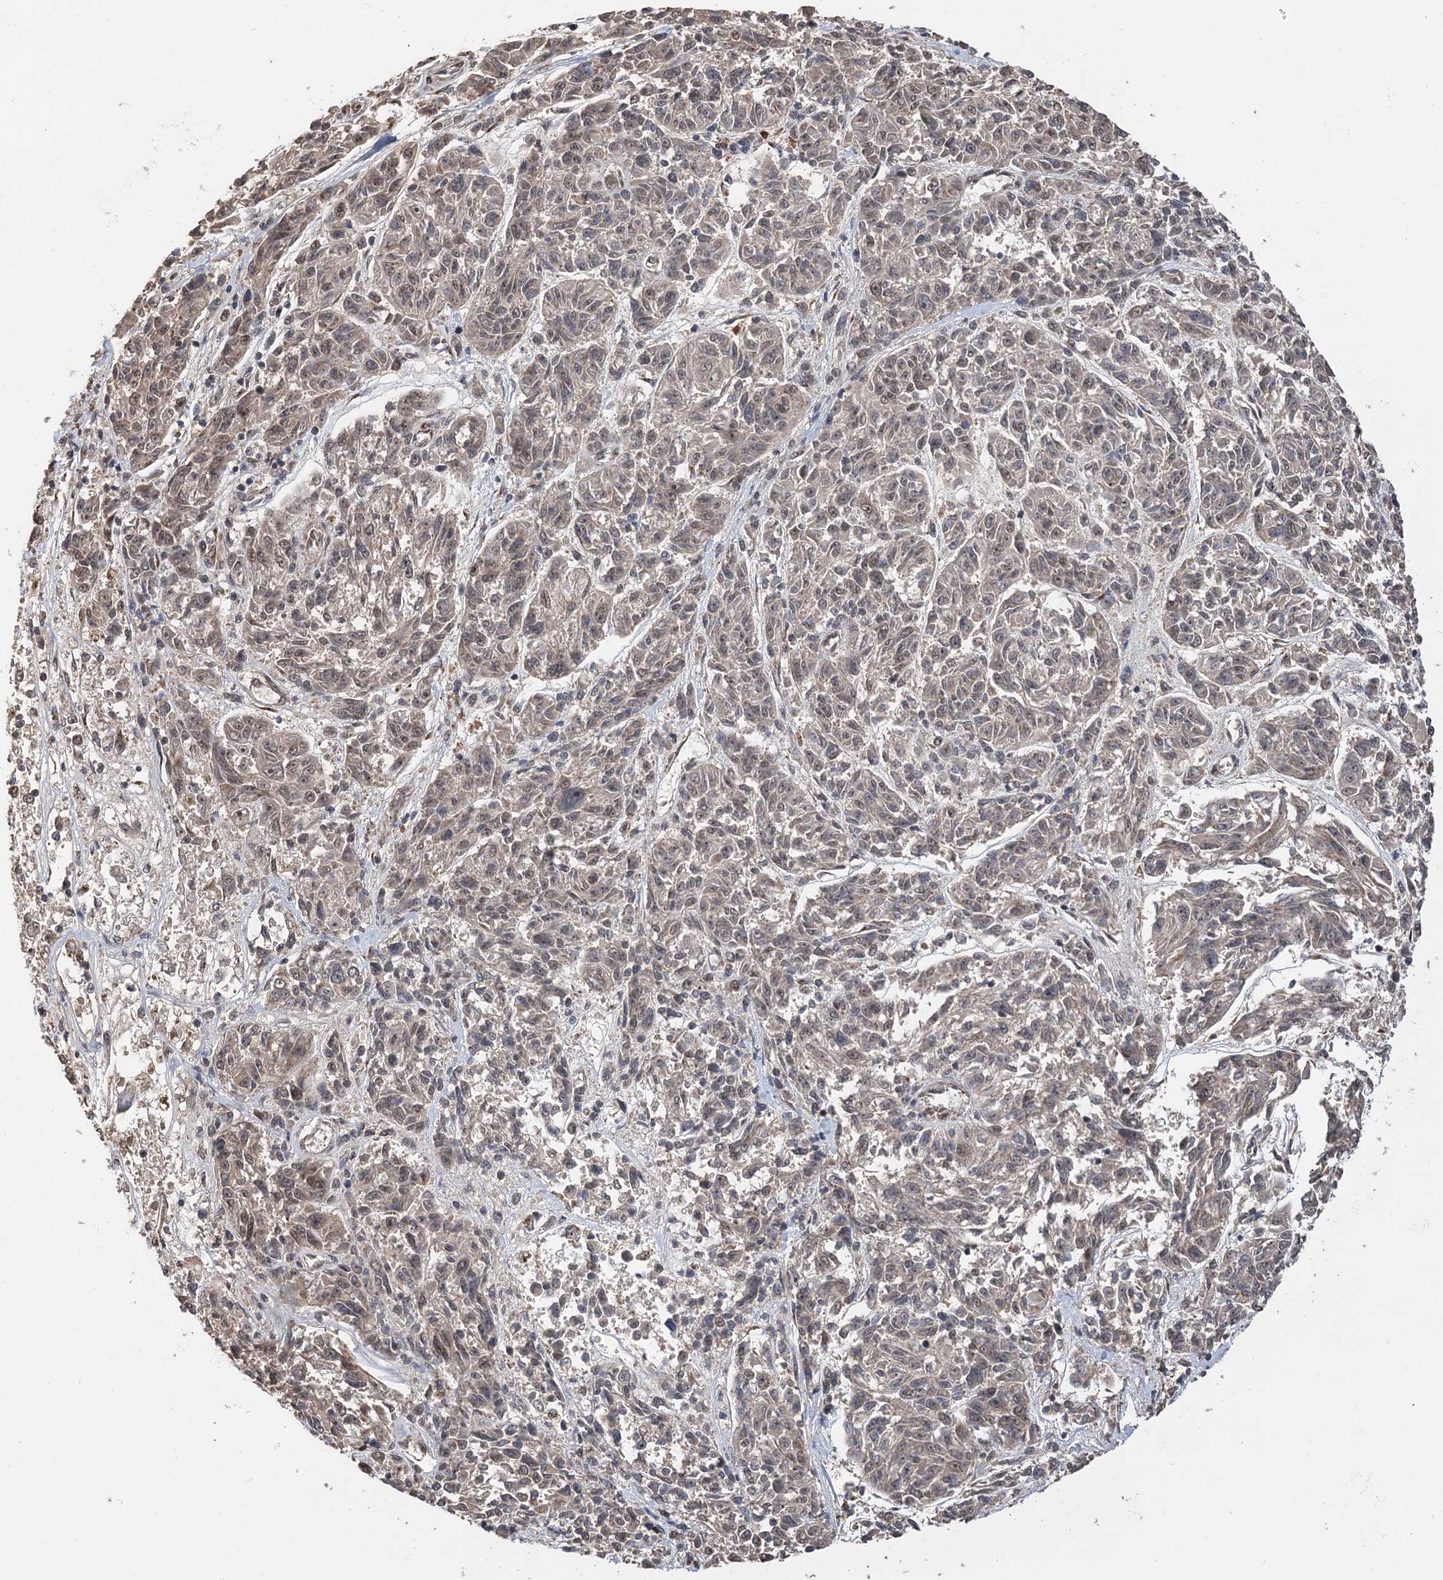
{"staining": {"intensity": "weak", "quantity": "<25%", "location": "nuclear"}, "tissue": "melanoma", "cell_type": "Tumor cells", "image_type": "cancer", "snomed": [{"axis": "morphology", "description": "Malignant melanoma, NOS"}, {"axis": "topography", "description": "Skin"}], "caption": "Tumor cells are negative for protein expression in human melanoma.", "gene": "TSHZ2", "patient": {"sex": "male", "age": 53}}